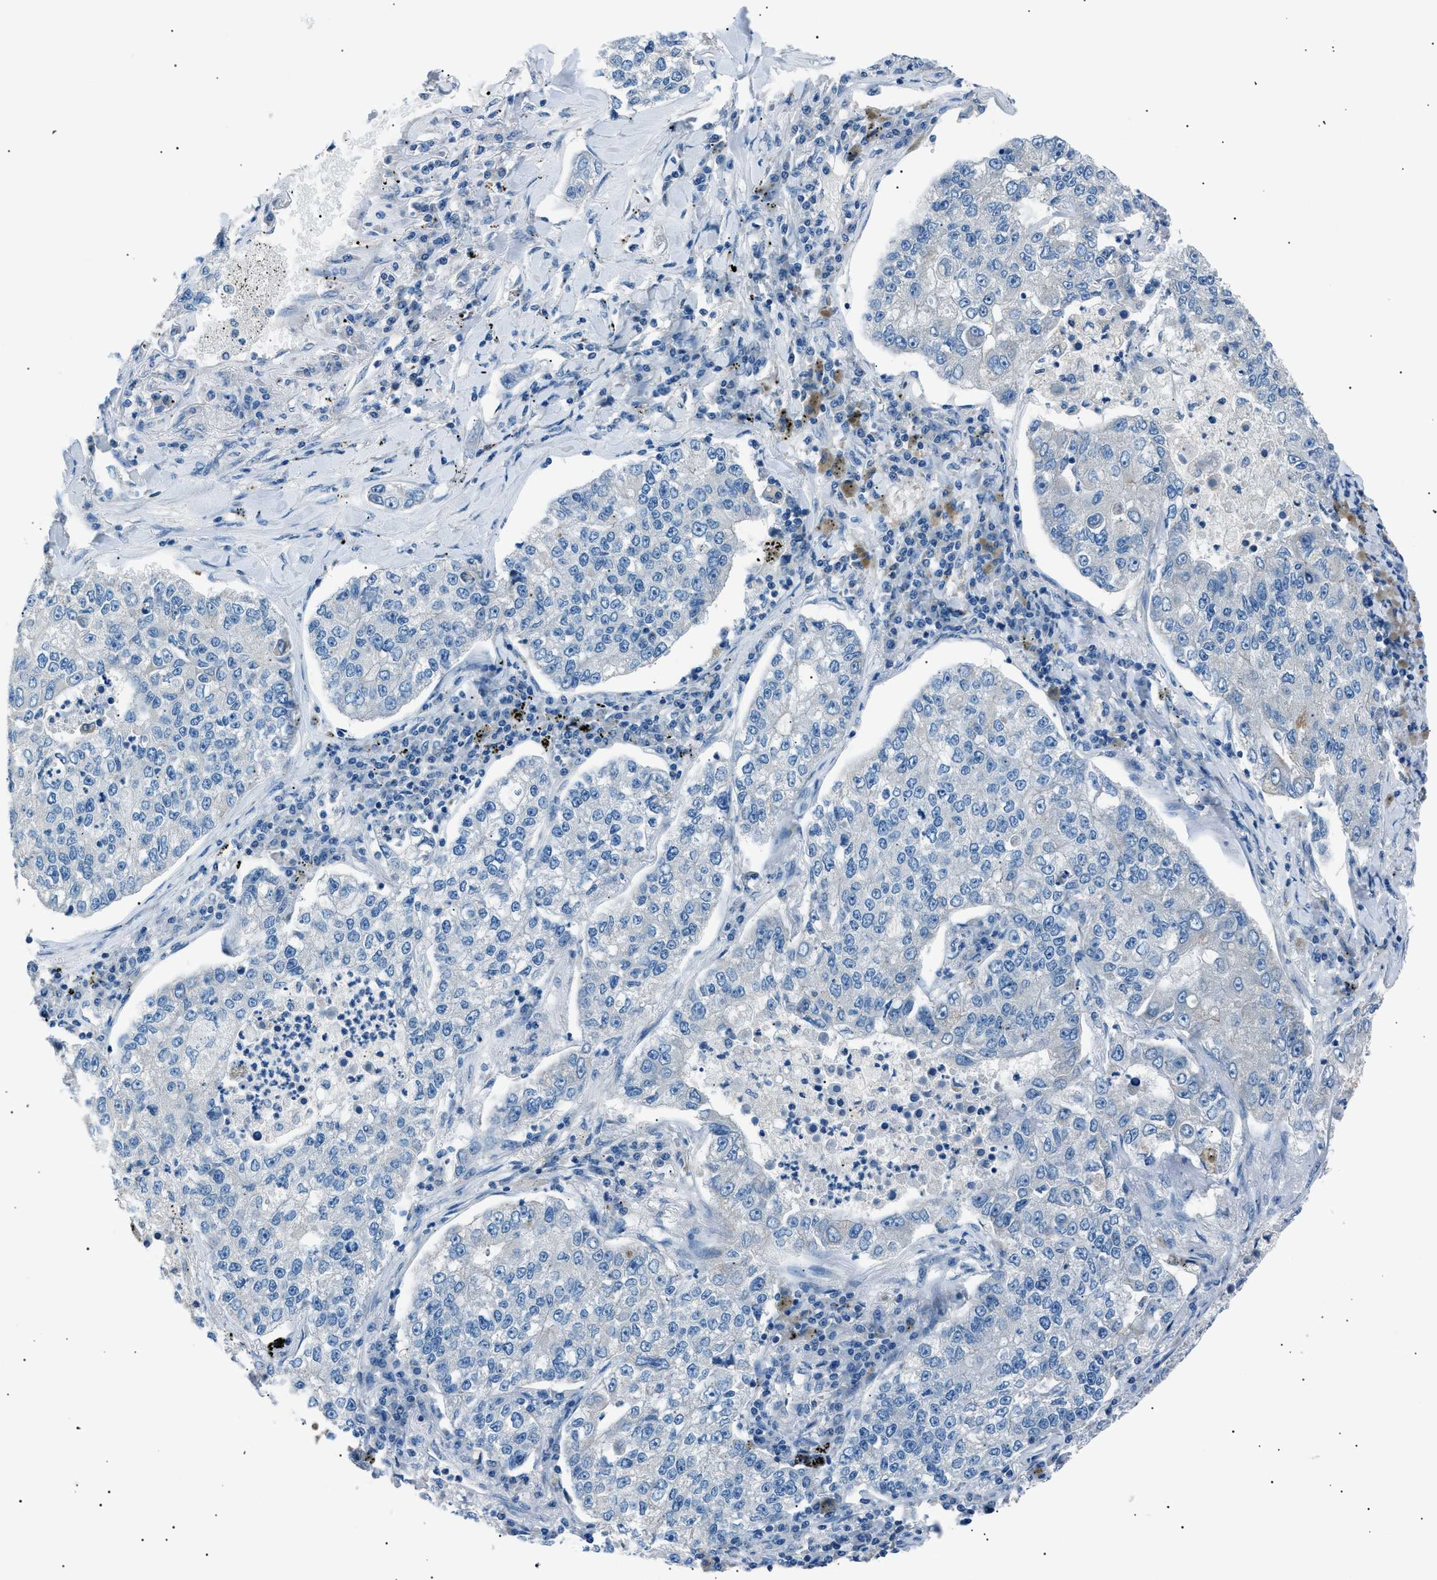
{"staining": {"intensity": "negative", "quantity": "none", "location": "none"}, "tissue": "lung cancer", "cell_type": "Tumor cells", "image_type": "cancer", "snomed": [{"axis": "morphology", "description": "Adenocarcinoma, NOS"}, {"axis": "topography", "description": "Lung"}], "caption": "The histopathology image demonstrates no staining of tumor cells in lung adenocarcinoma. (Stains: DAB (3,3'-diaminobenzidine) immunohistochemistry (IHC) with hematoxylin counter stain, Microscopy: brightfield microscopy at high magnification).", "gene": "LRRC37B", "patient": {"sex": "male", "age": 49}}